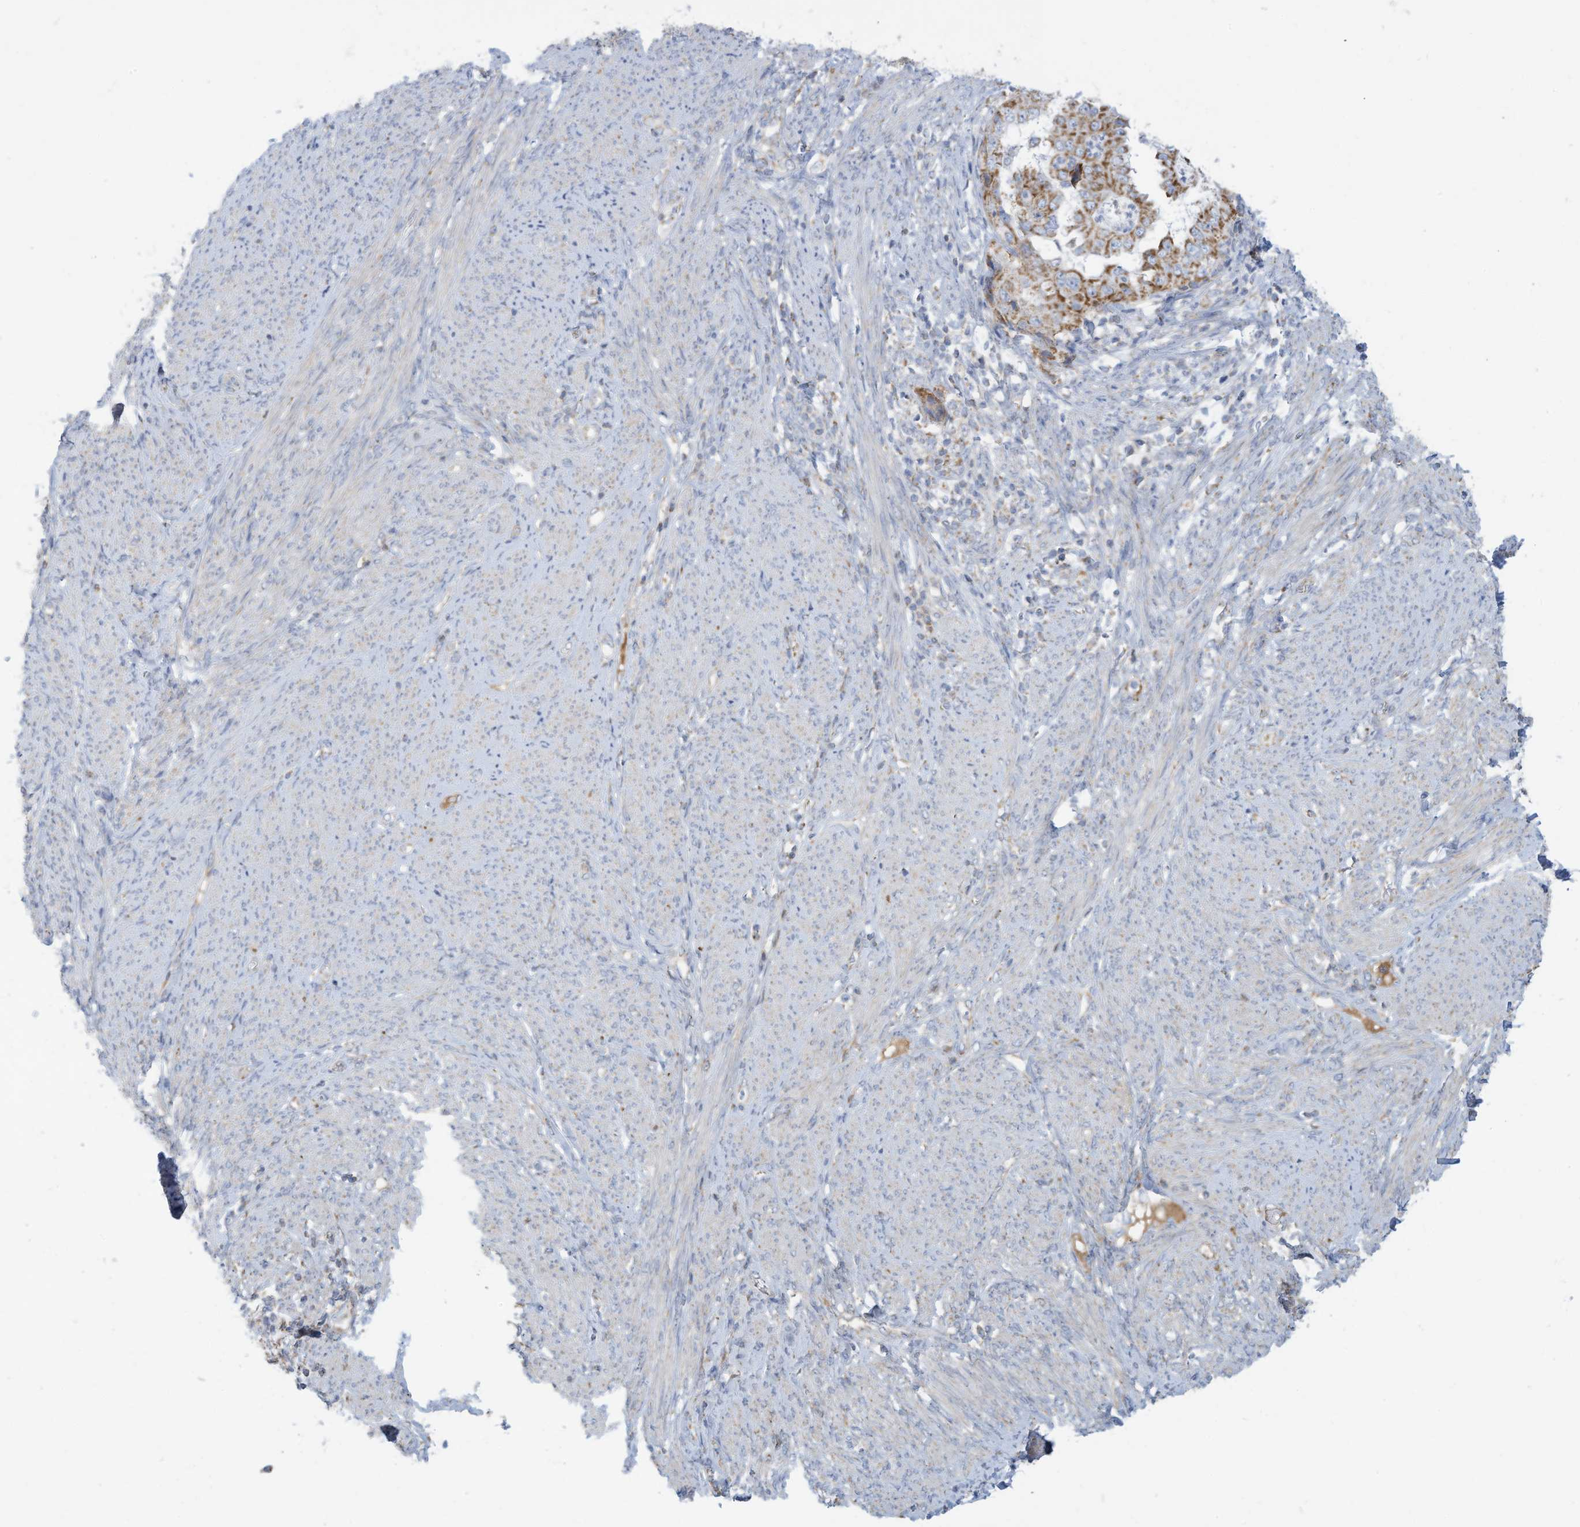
{"staining": {"intensity": "moderate", "quantity": ">75%", "location": "cytoplasmic/membranous"}, "tissue": "endometrial cancer", "cell_type": "Tumor cells", "image_type": "cancer", "snomed": [{"axis": "morphology", "description": "Adenocarcinoma, NOS"}, {"axis": "topography", "description": "Endometrium"}], "caption": "Endometrial cancer (adenocarcinoma) stained with a protein marker exhibits moderate staining in tumor cells.", "gene": "NLN", "patient": {"sex": "female", "age": 85}}